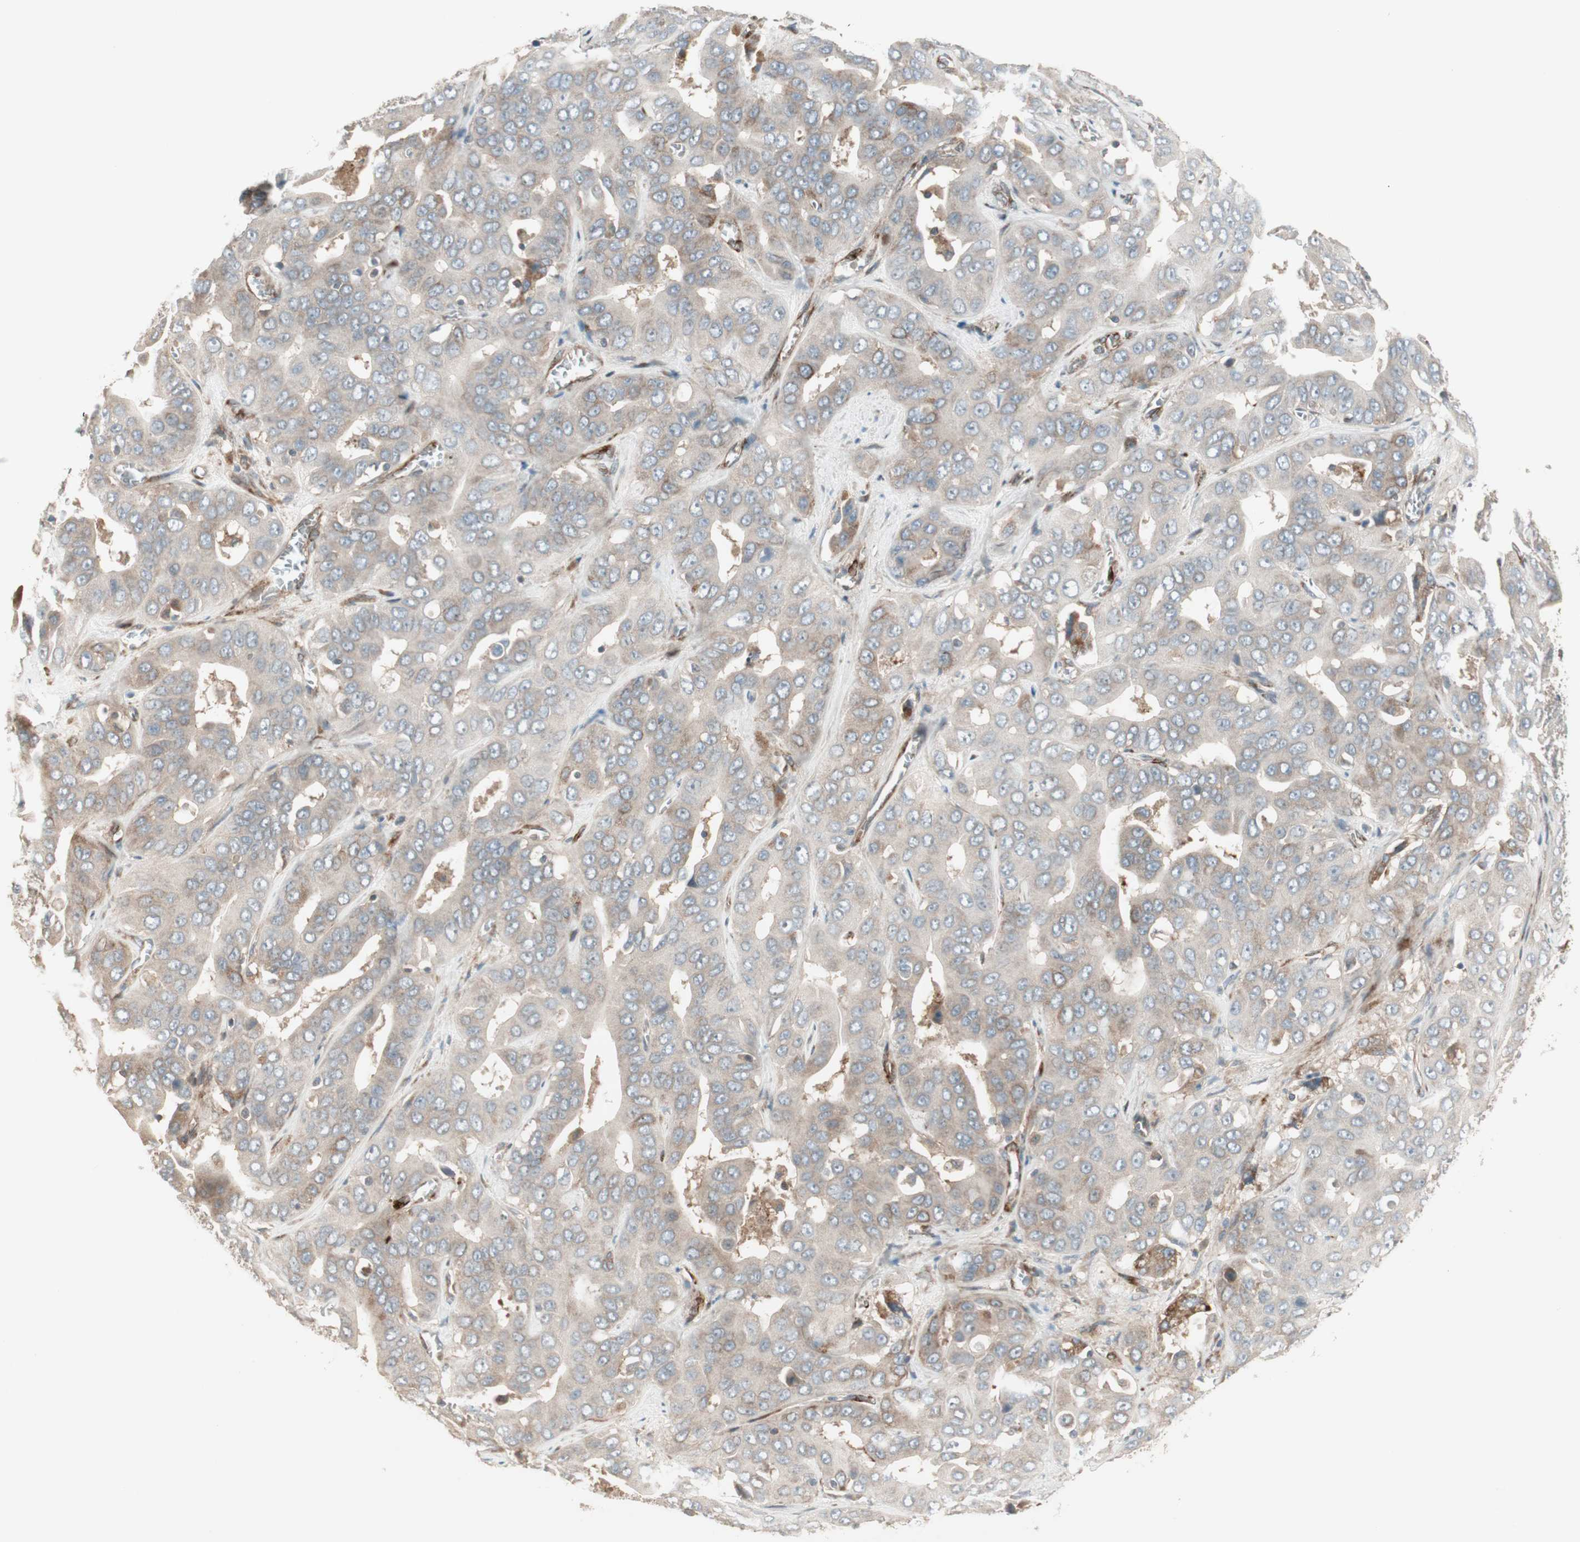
{"staining": {"intensity": "weak", "quantity": "<25%", "location": "cytoplasmic/membranous"}, "tissue": "liver cancer", "cell_type": "Tumor cells", "image_type": "cancer", "snomed": [{"axis": "morphology", "description": "Cholangiocarcinoma"}, {"axis": "topography", "description": "Liver"}], "caption": "A photomicrograph of liver cancer stained for a protein reveals no brown staining in tumor cells.", "gene": "PPP2R5E", "patient": {"sex": "female", "age": 52}}